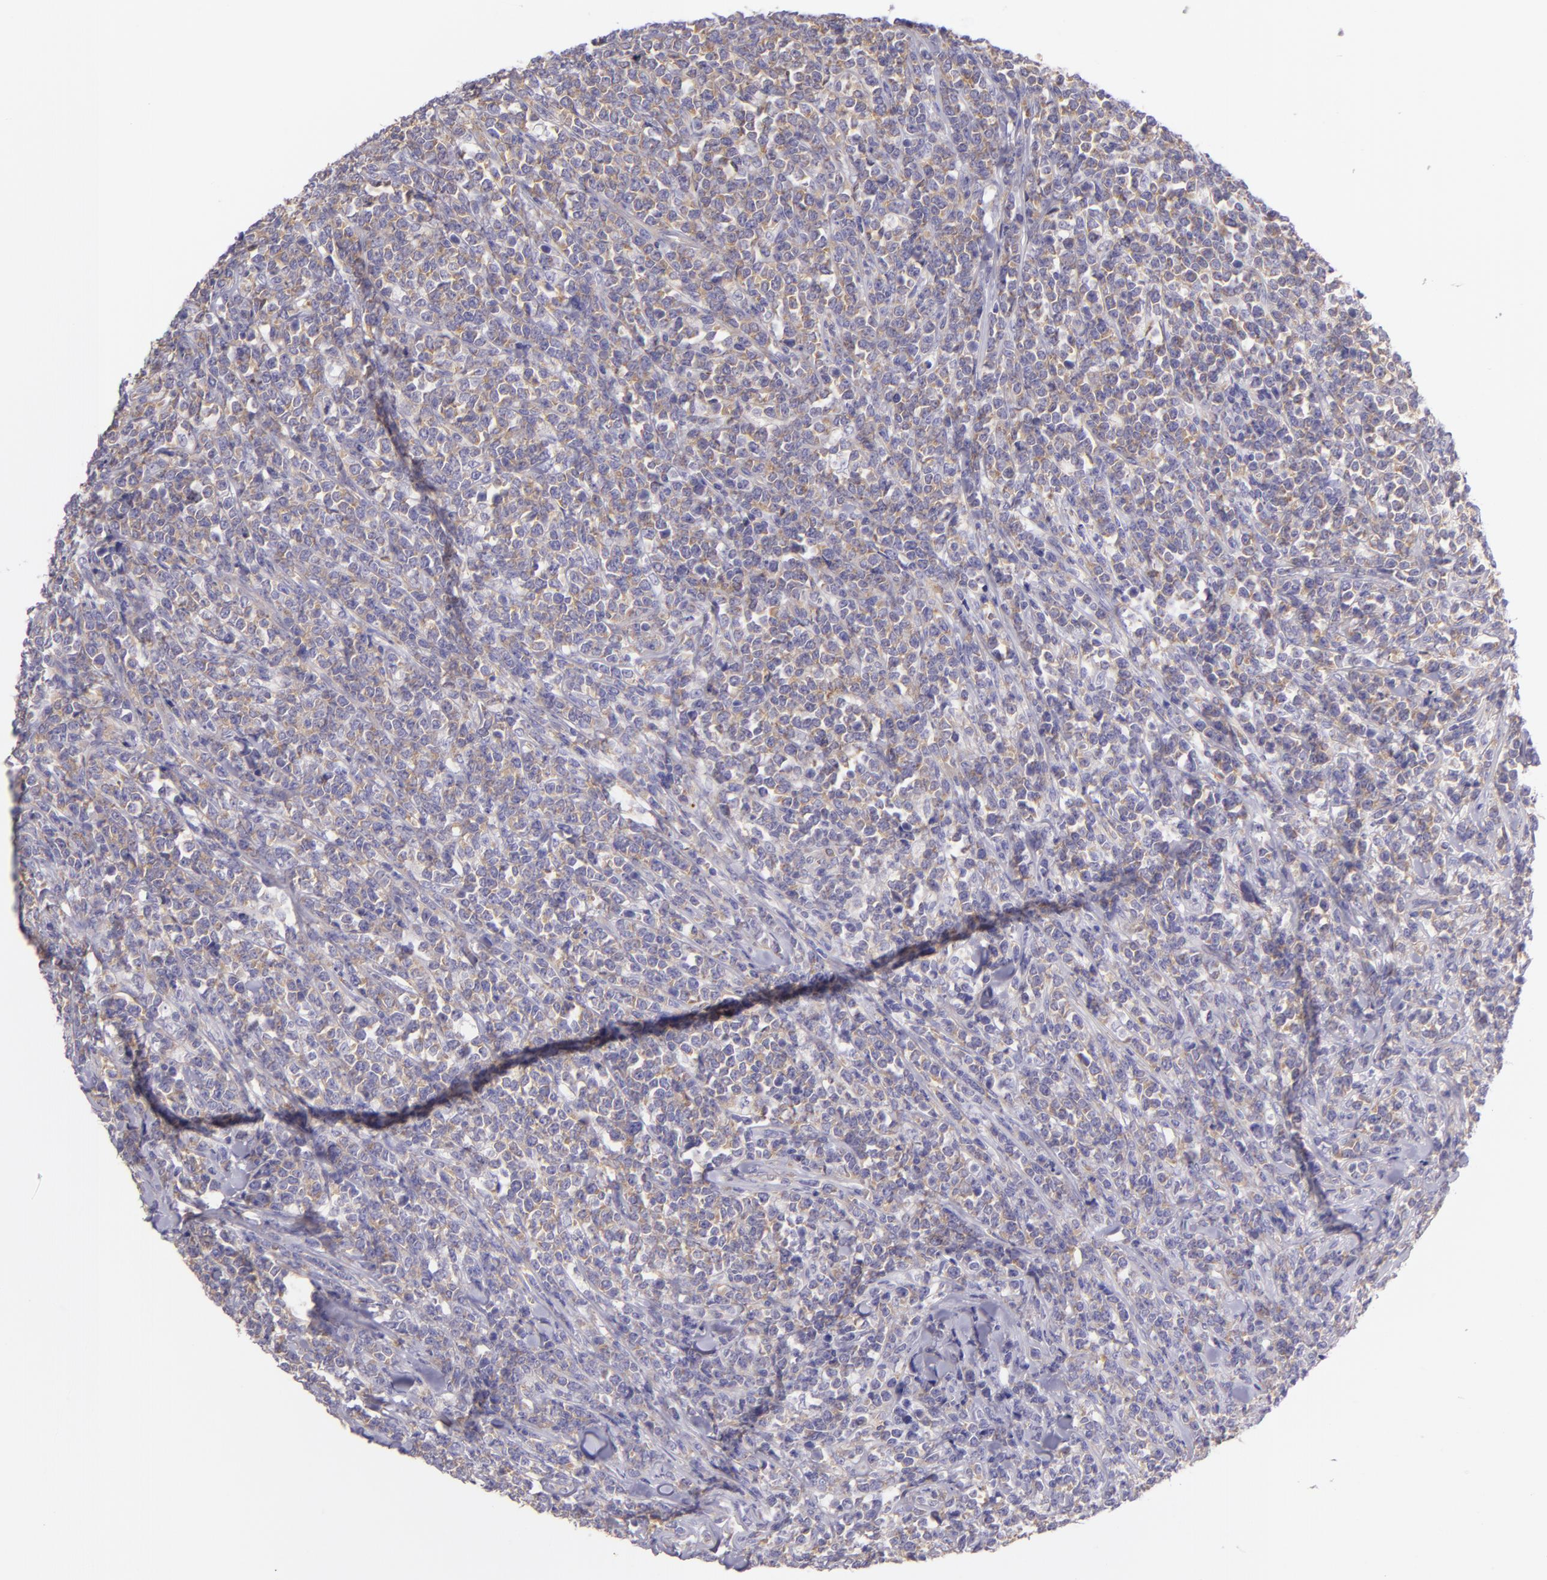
{"staining": {"intensity": "weak", "quantity": "25%-75%", "location": "cytoplasmic/membranous"}, "tissue": "lymphoma", "cell_type": "Tumor cells", "image_type": "cancer", "snomed": [{"axis": "morphology", "description": "Malignant lymphoma, non-Hodgkin's type, High grade"}, {"axis": "topography", "description": "Small intestine"}, {"axis": "topography", "description": "Colon"}], "caption": "There is low levels of weak cytoplasmic/membranous positivity in tumor cells of lymphoma, as demonstrated by immunohistochemical staining (brown color).", "gene": "ZC3H7B", "patient": {"sex": "male", "age": 8}}